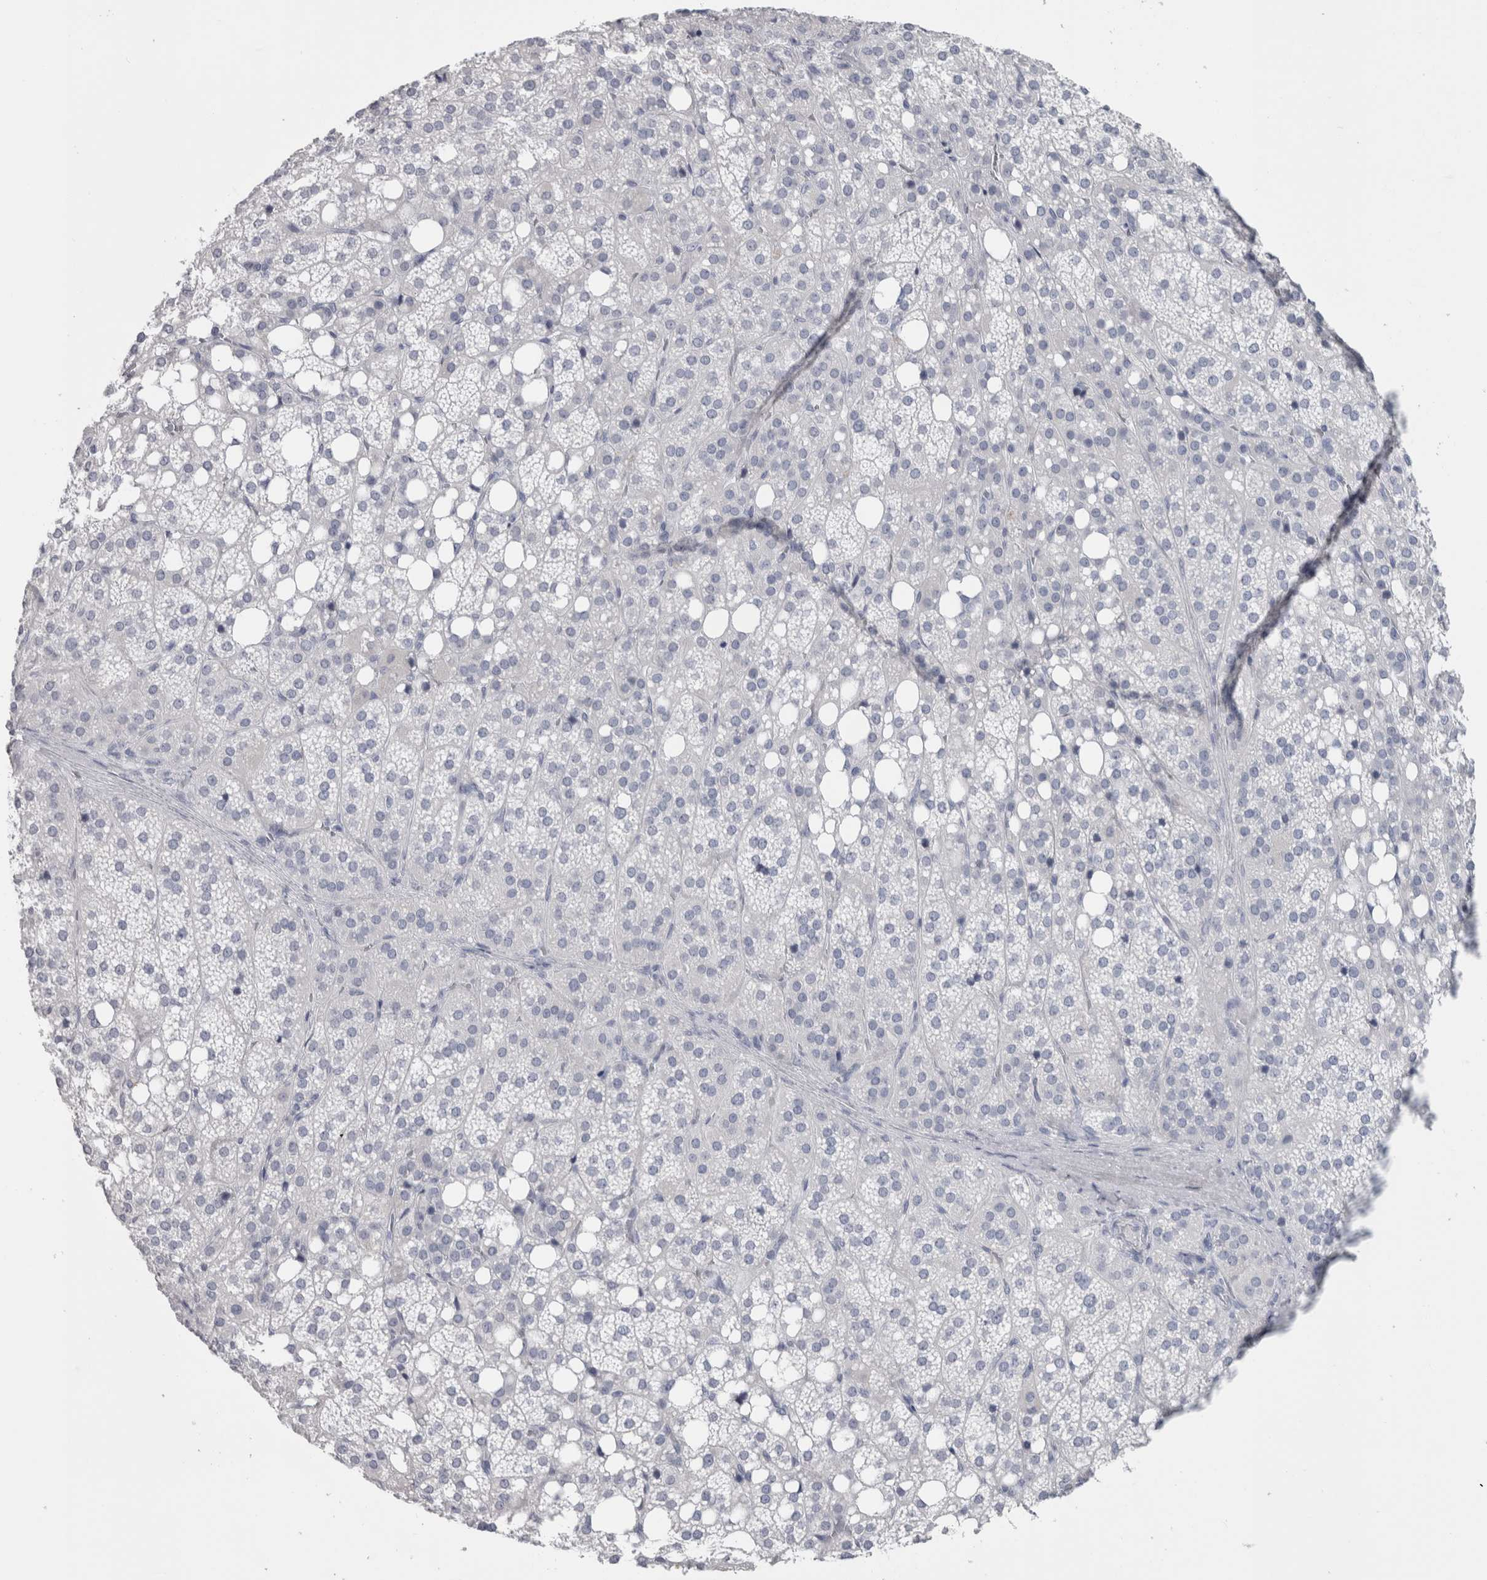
{"staining": {"intensity": "negative", "quantity": "none", "location": "none"}, "tissue": "adrenal gland", "cell_type": "Glandular cells", "image_type": "normal", "snomed": [{"axis": "morphology", "description": "Normal tissue, NOS"}, {"axis": "topography", "description": "Adrenal gland"}], "caption": "The immunohistochemistry (IHC) histopathology image has no significant positivity in glandular cells of adrenal gland.", "gene": "MSMB", "patient": {"sex": "female", "age": 59}}